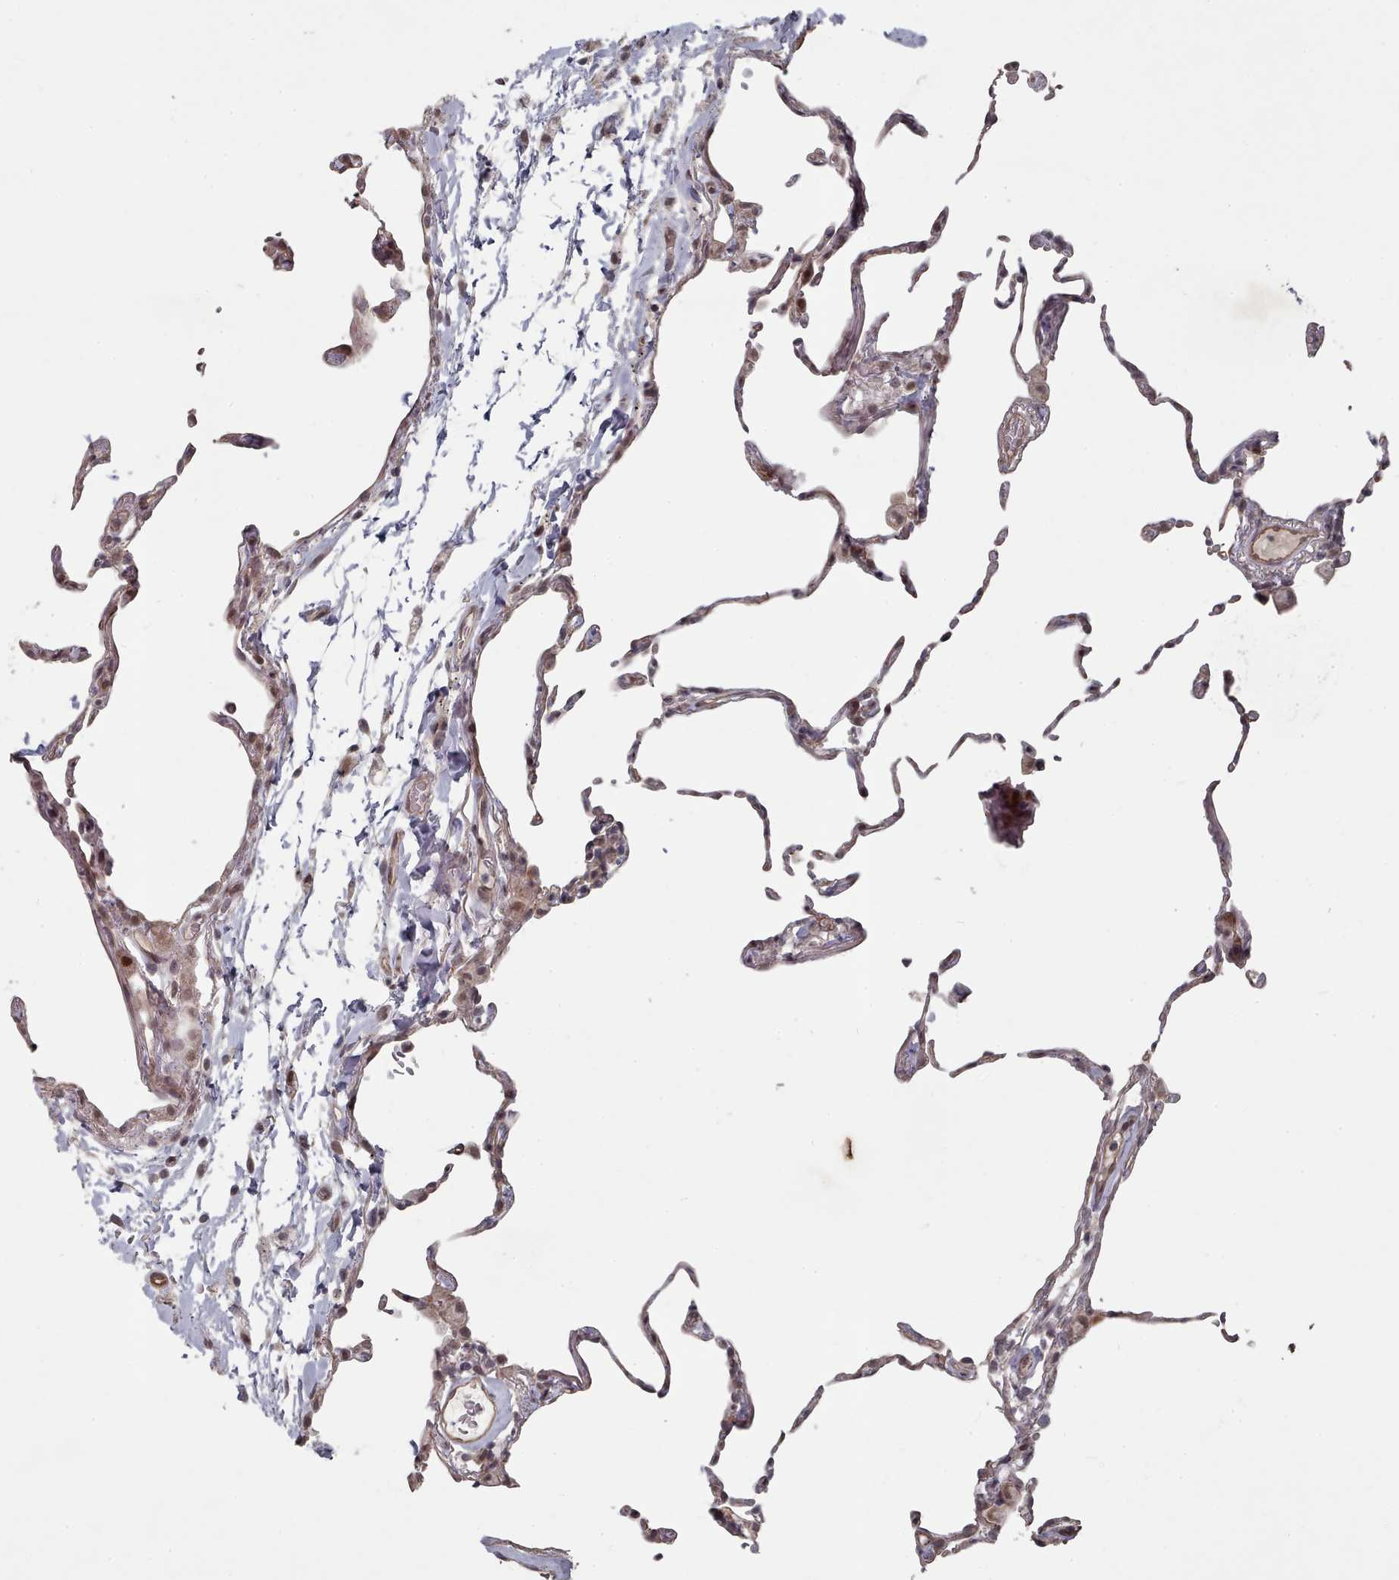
{"staining": {"intensity": "negative", "quantity": "none", "location": "none"}, "tissue": "lung", "cell_type": "Alveolar cells", "image_type": "normal", "snomed": [{"axis": "morphology", "description": "Normal tissue, NOS"}, {"axis": "topography", "description": "Lung"}], "caption": "High power microscopy photomicrograph of an IHC photomicrograph of unremarkable lung, revealing no significant expression in alveolar cells.", "gene": "CPSF4", "patient": {"sex": "female", "age": 57}}